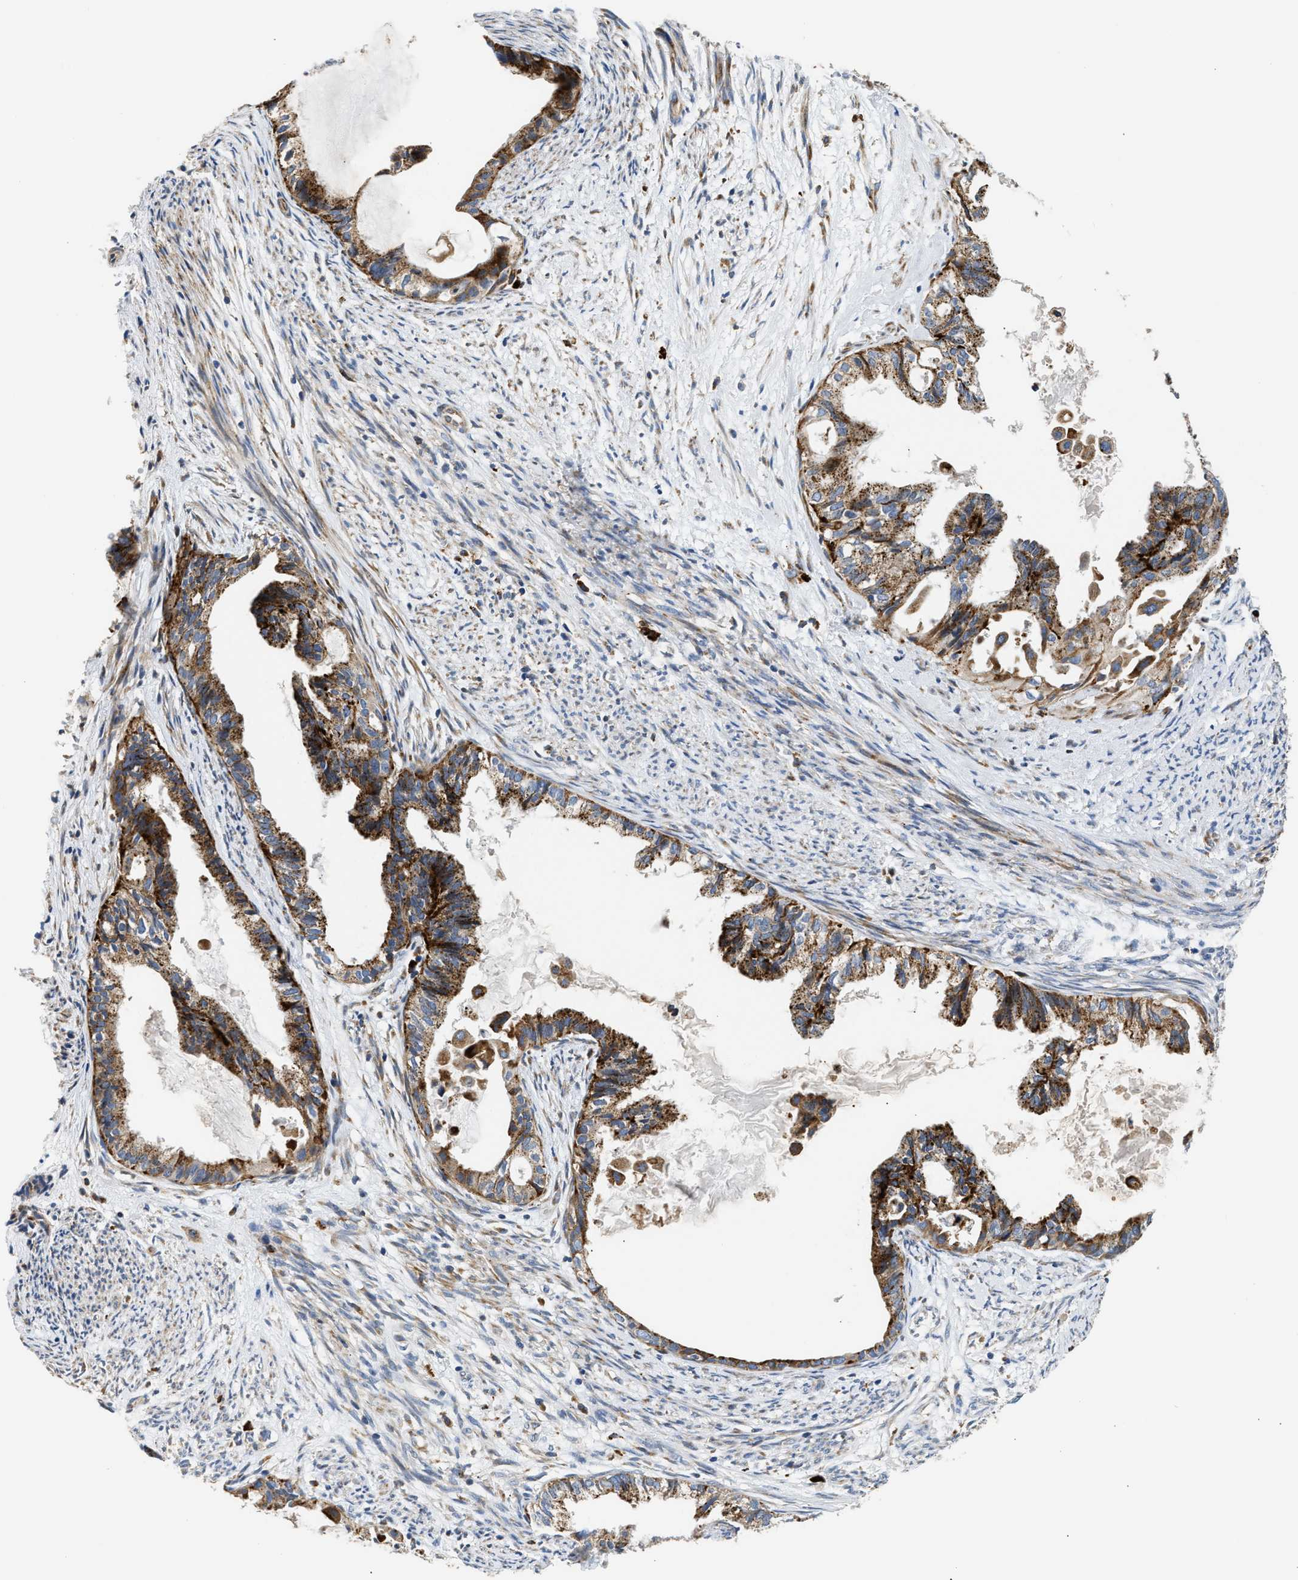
{"staining": {"intensity": "strong", "quantity": ">75%", "location": "cytoplasmic/membranous"}, "tissue": "cervical cancer", "cell_type": "Tumor cells", "image_type": "cancer", "snomed": [{"axis": "morphology", "description": "Normal tissue, NOS"}, {"axis": "morphology", "description": "Adenocarcinoma, NOS"}, {"axis": "topography", "description": "Cervix"}, {"axis": "topography", "description": "Endometrium"}], "caption": "The histopathology image reveals staining of cervical cancer, revealing strong cytoplasmic/membranous protein positivity (brown color) within tumor cells.", "gene": "AMZ1", "patient": {"sex": "female", "age": 86}}